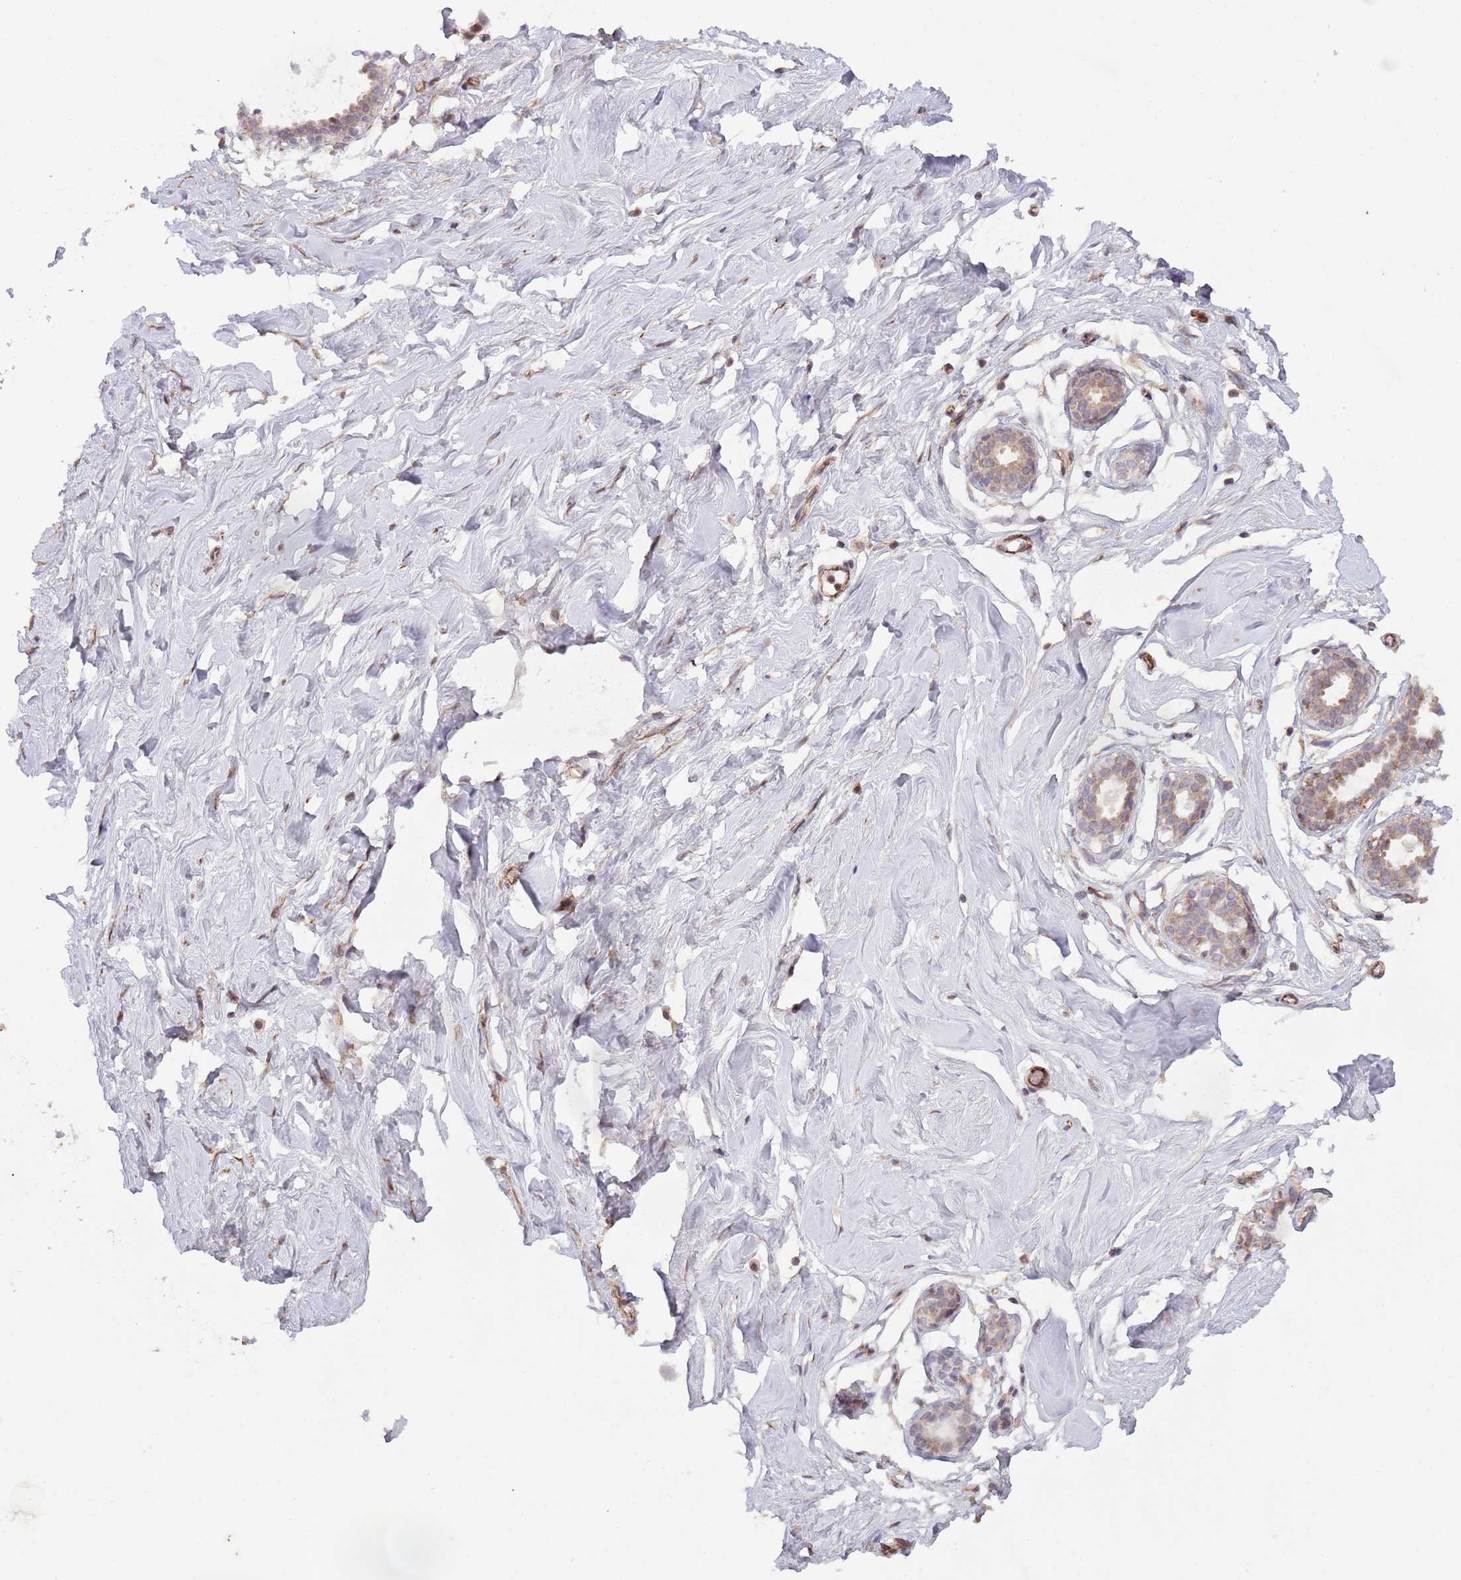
{"staining": {"intensity": "moderate", "quantity": "25%-75%", "location": "cytoplasmic/membranous"}, "tissue": "breast", "cell_type": "Glandular cells", "image_type": "normal", "snomed": [{"axis": "morphology", "description": "Normal tissue, NOS"}, {"axis": "morphology", "description": "Adenoma, NOS"}, {"axis": "topography", "description": "Breast"}], "caption": "IHC (DAB) staining of normal human breast reveals moderate cytoplasmic/membranous protein positivity in approximately 25%-75% of glandular cells. Nuclei are stained in blue.", "gene": "CHD9", "patient": {"sex": "female", "age": 23}}